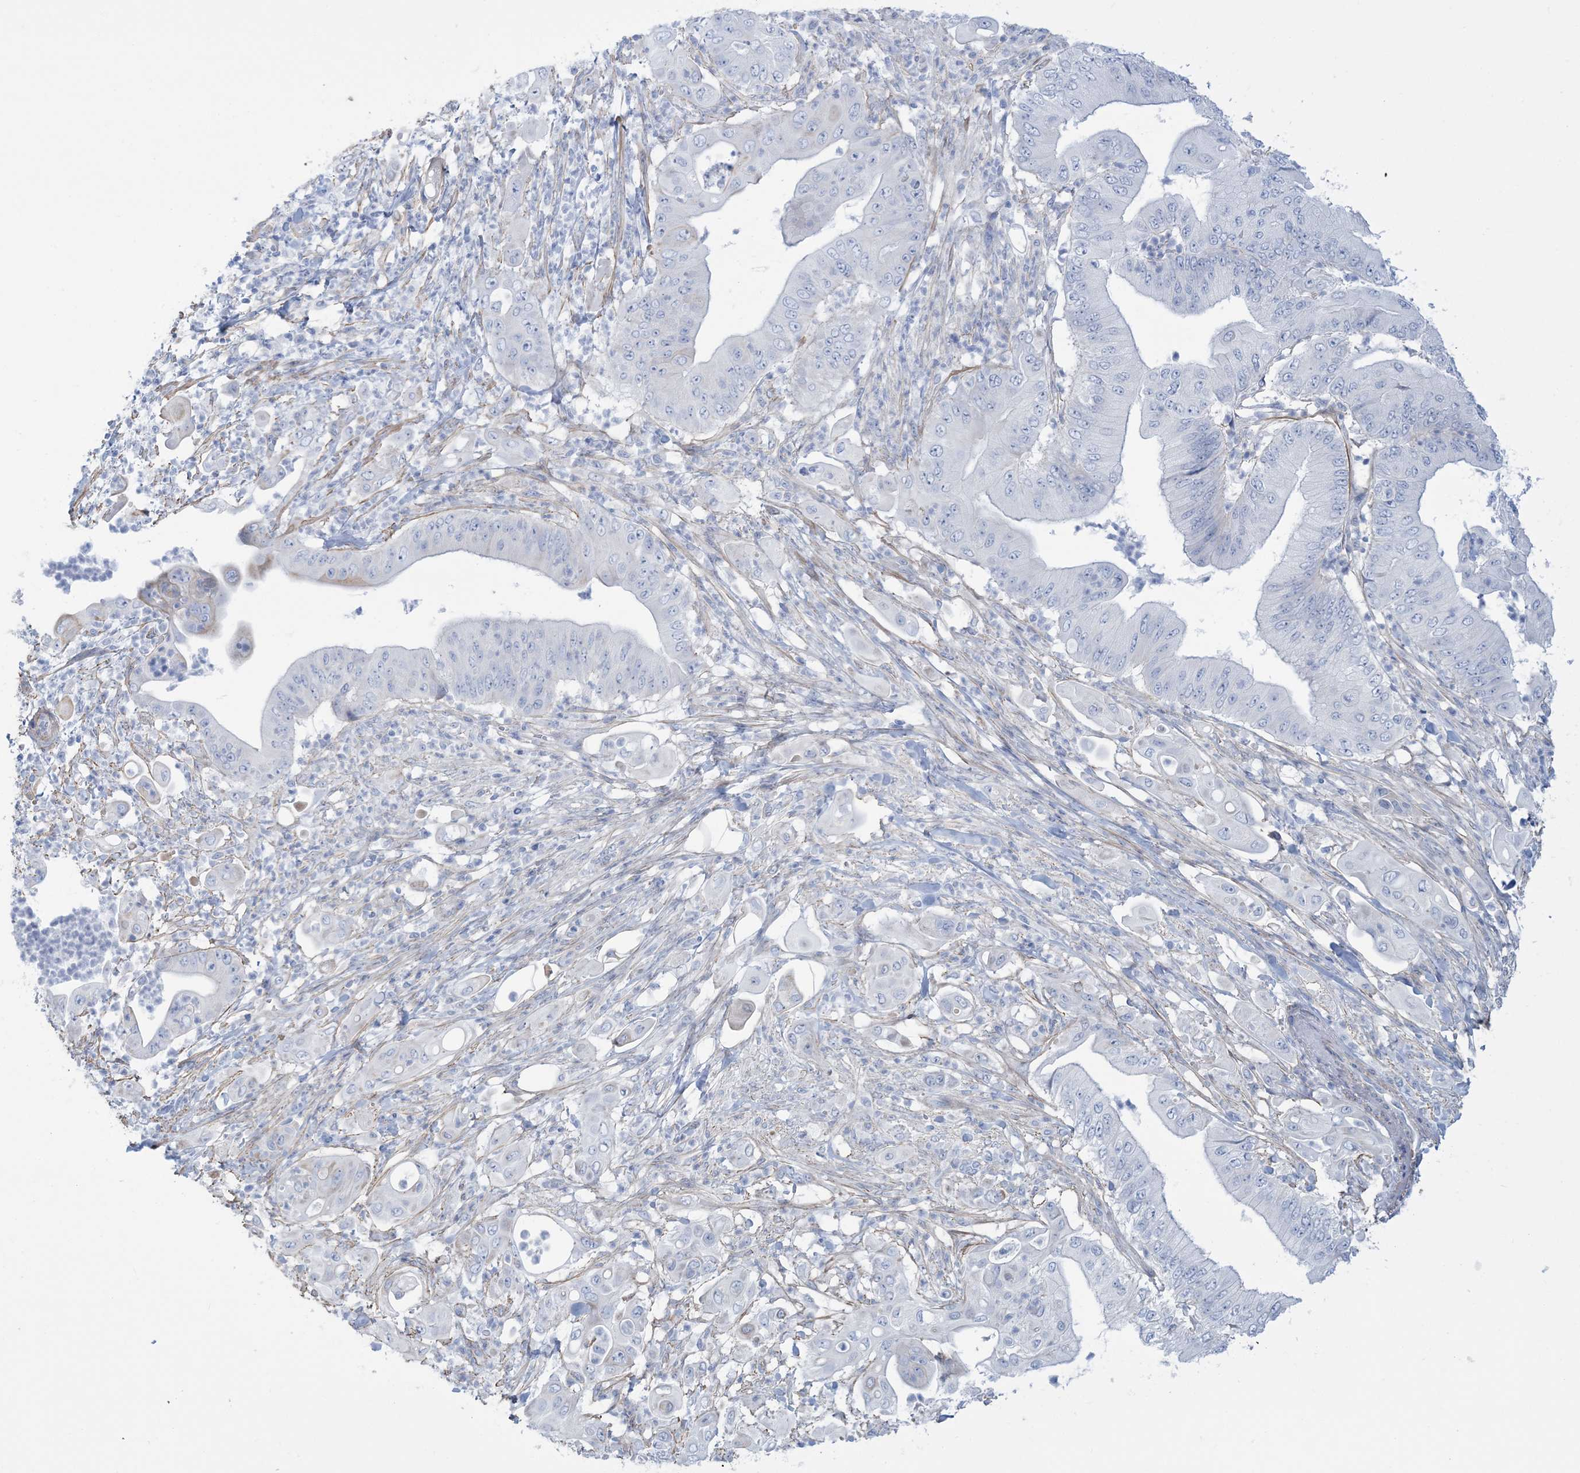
{"staining": {"intensity": "negative", "quantity": "none", "location": "none"}, "tissue": "pancreatic cancer", "cell_type": "Tumor cells", "image_type": "cancer", "snomed": [{"axis": "morphology", "description": "Adenocarcinoma, NOS"}, {"axis": "topography", "description": "Pancreas"}], "caption": "IHC image of pancreatic adenocarcinoma stained for a protein (brown), which shows no expression in tumor cells.", "gene": "AGXT", "patient": {"sex": "female", "age": 77}}